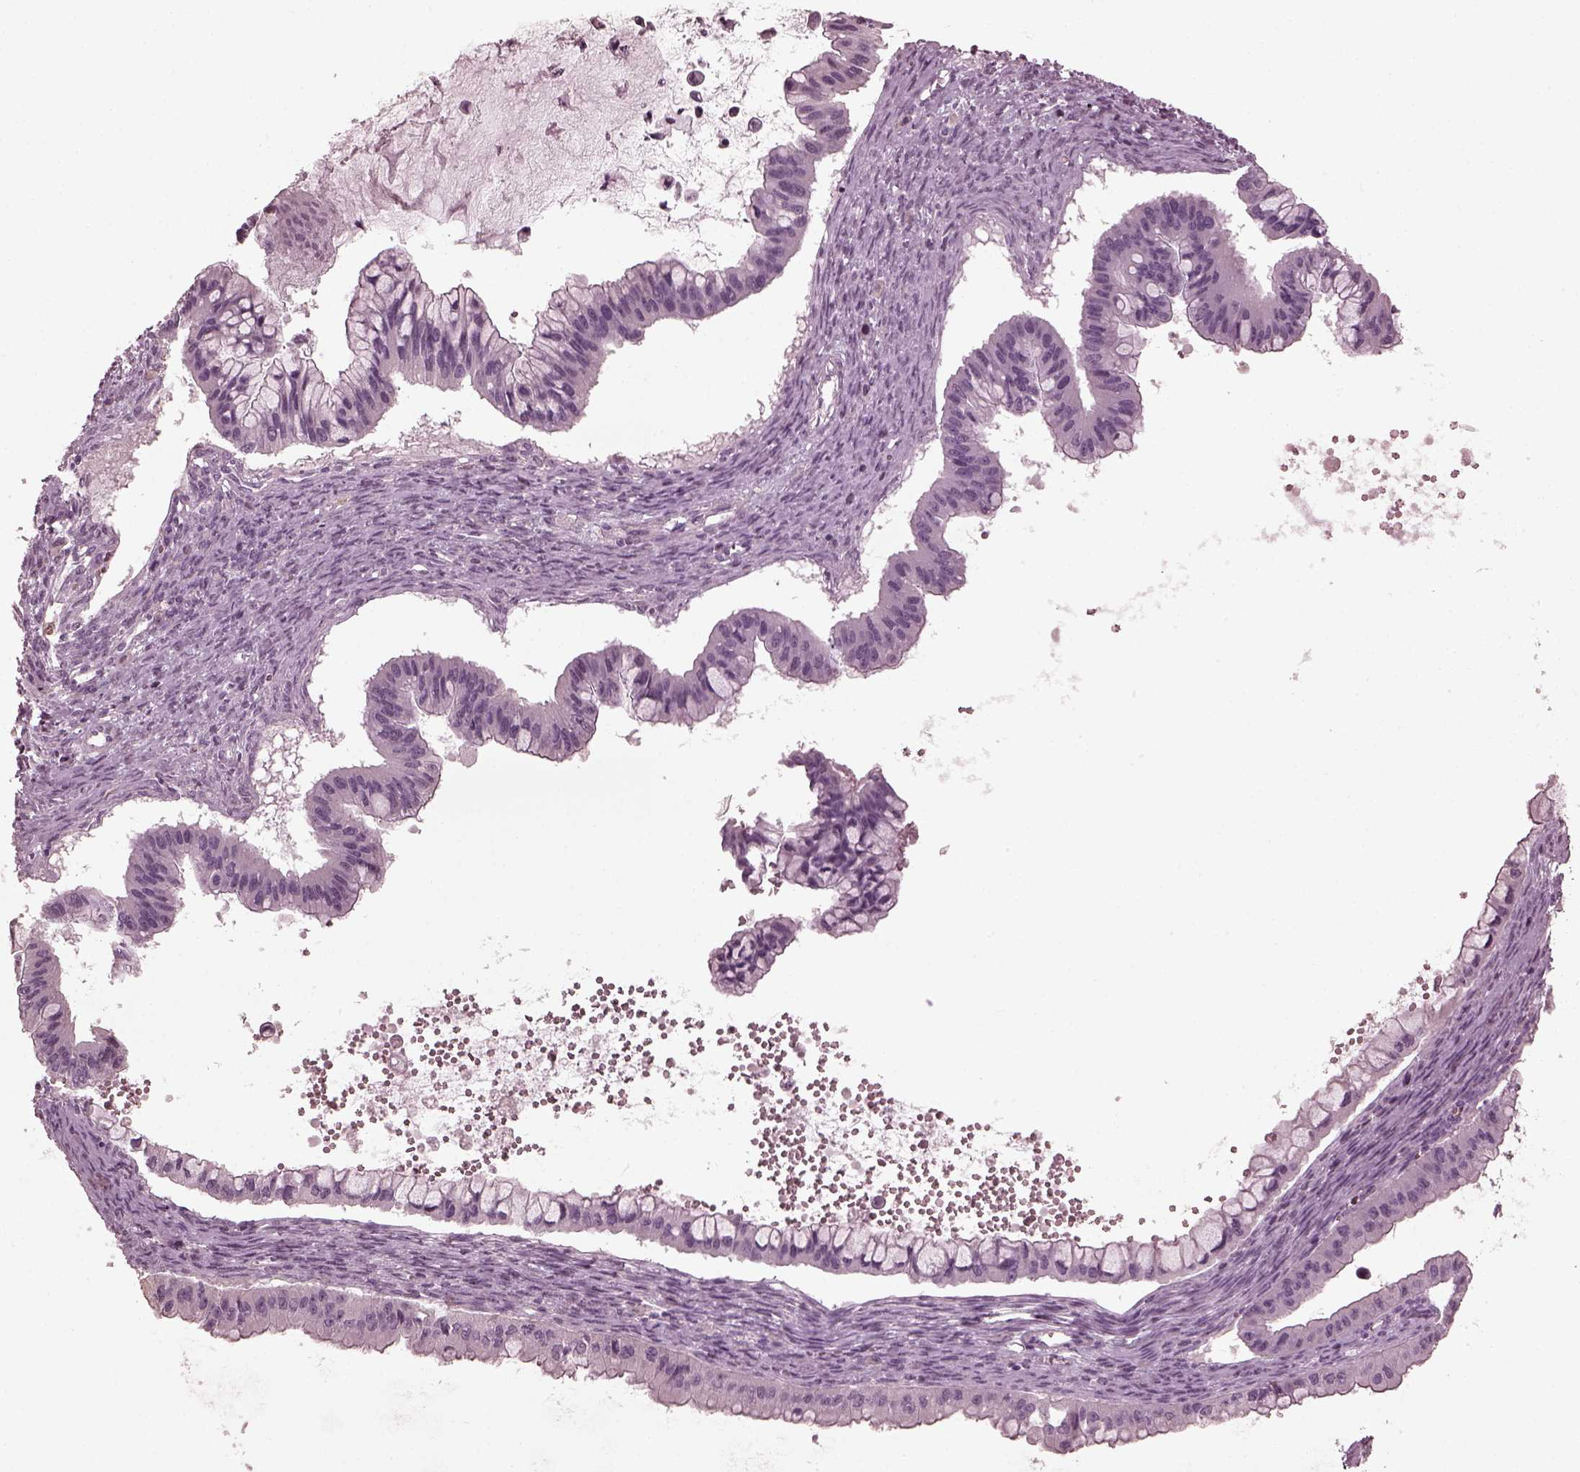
{"staining": {"intensity": "negative", "quantity": "none", "location": "none"}, "tissue": "ovarian cancer", "cell_type": "Tumor cells", "image_type": "cancer", "snomed": [{"axis": "morphology", "description": "Cystadenocarcinoma, mucinous, NOS"}, {"axis": "topography", "description": "Ovary"}], "caption": "A high-resolution histopathology image shows immunohistochemistry staining of ovarian mucinous cystadenocarcinoma, which shows no significant expression in tumor cells.", "gene": "PSTPIP2", "patient": {"sex": "female", "age": 72}}